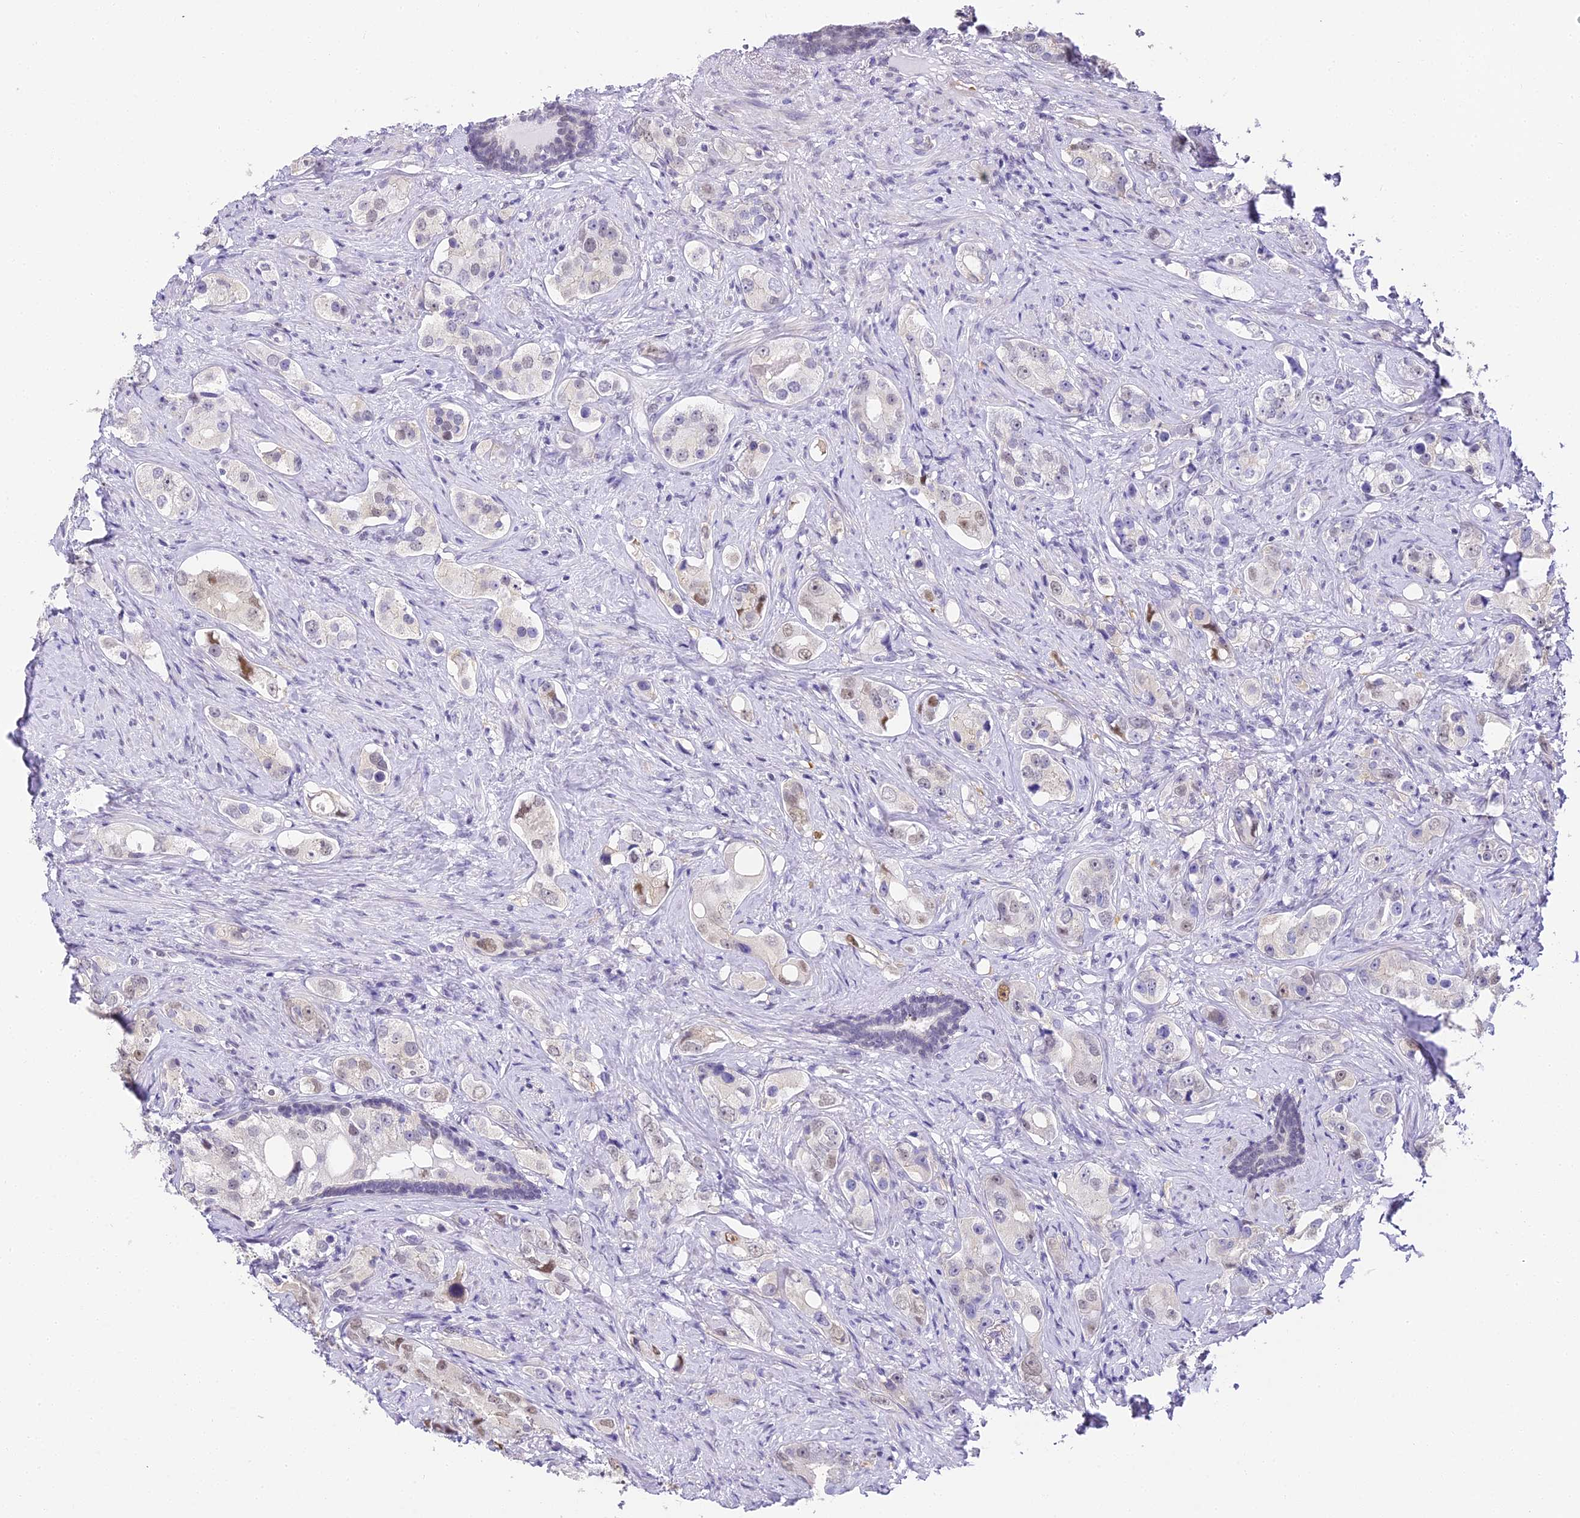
{"staining": {"intensity": "weak", "quantity": "<25%", "location": "nuclear"}, "tissue": "prostate cancer", "cell_type": "Tumor cells", "image_type": "cancer", "snomed": [{"axis": "morphology", "description": "Adenocarcinoma, High grade"}, {"axis": "topography", "description": "Prostate"}], "caption": "Immunohistochemistry of adenocarcinoma (high-grade) (prostate) displays no positivity in tumor cells.", "gene": "ABHD14A-ACY1", "patient": {"sex": "male", "age": 63}}